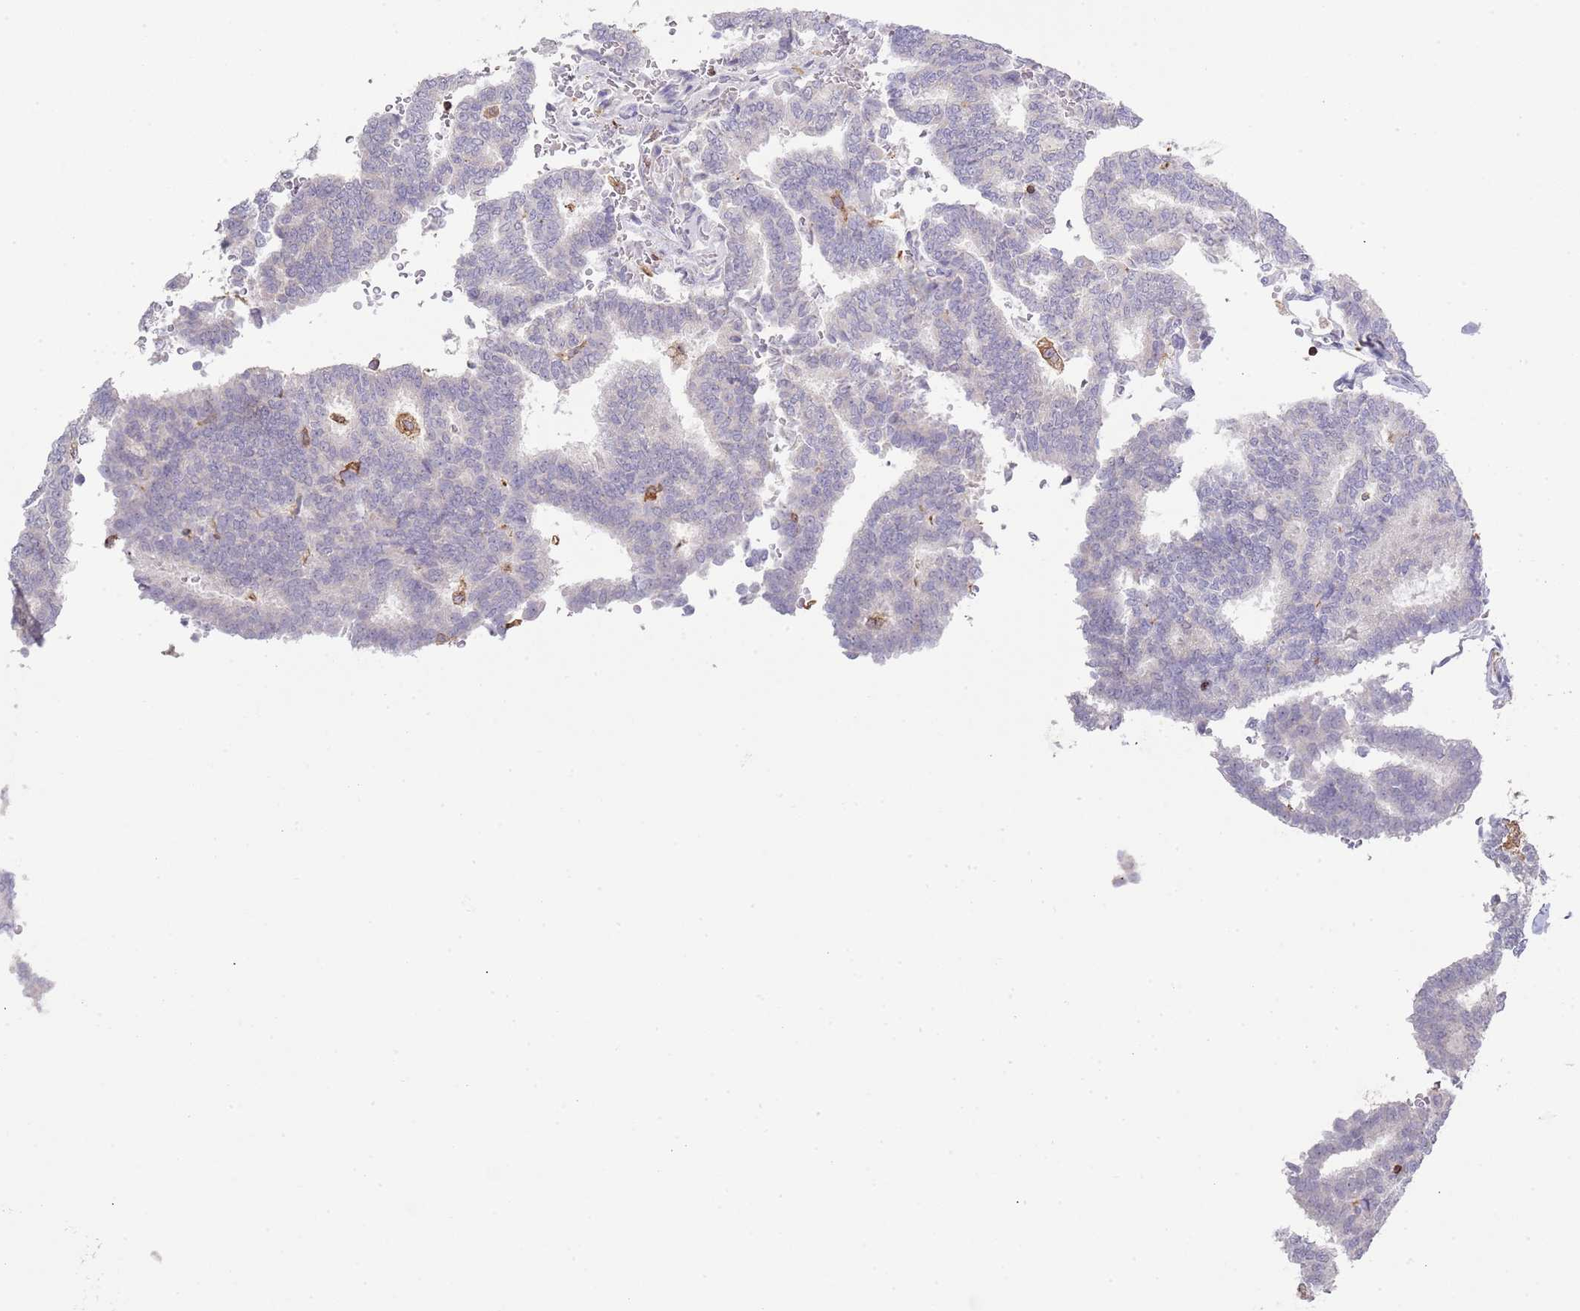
{"staining": {"intensity": "negative", "quantity": "none", "location": "none"}, "tissue": "thyroid cancer", "cell_type": "Tumor cells", "image_type": "cancer", "snomed": [{"axis": "morphology", "description": "Papillary adenocarcinoma, NOS"}, {"axis": "topography", "description": "Thyroid gland"}], "caption": "Immunohistochemistry histopathology image of neoplastic tissue: human thyroid cancer (papillary adenocarcinoma) stained with DAB exhibits no significant protein positivity in tumor cells.", "gene": "LPXN", "patient": {"sex": "female", "age": 35}}